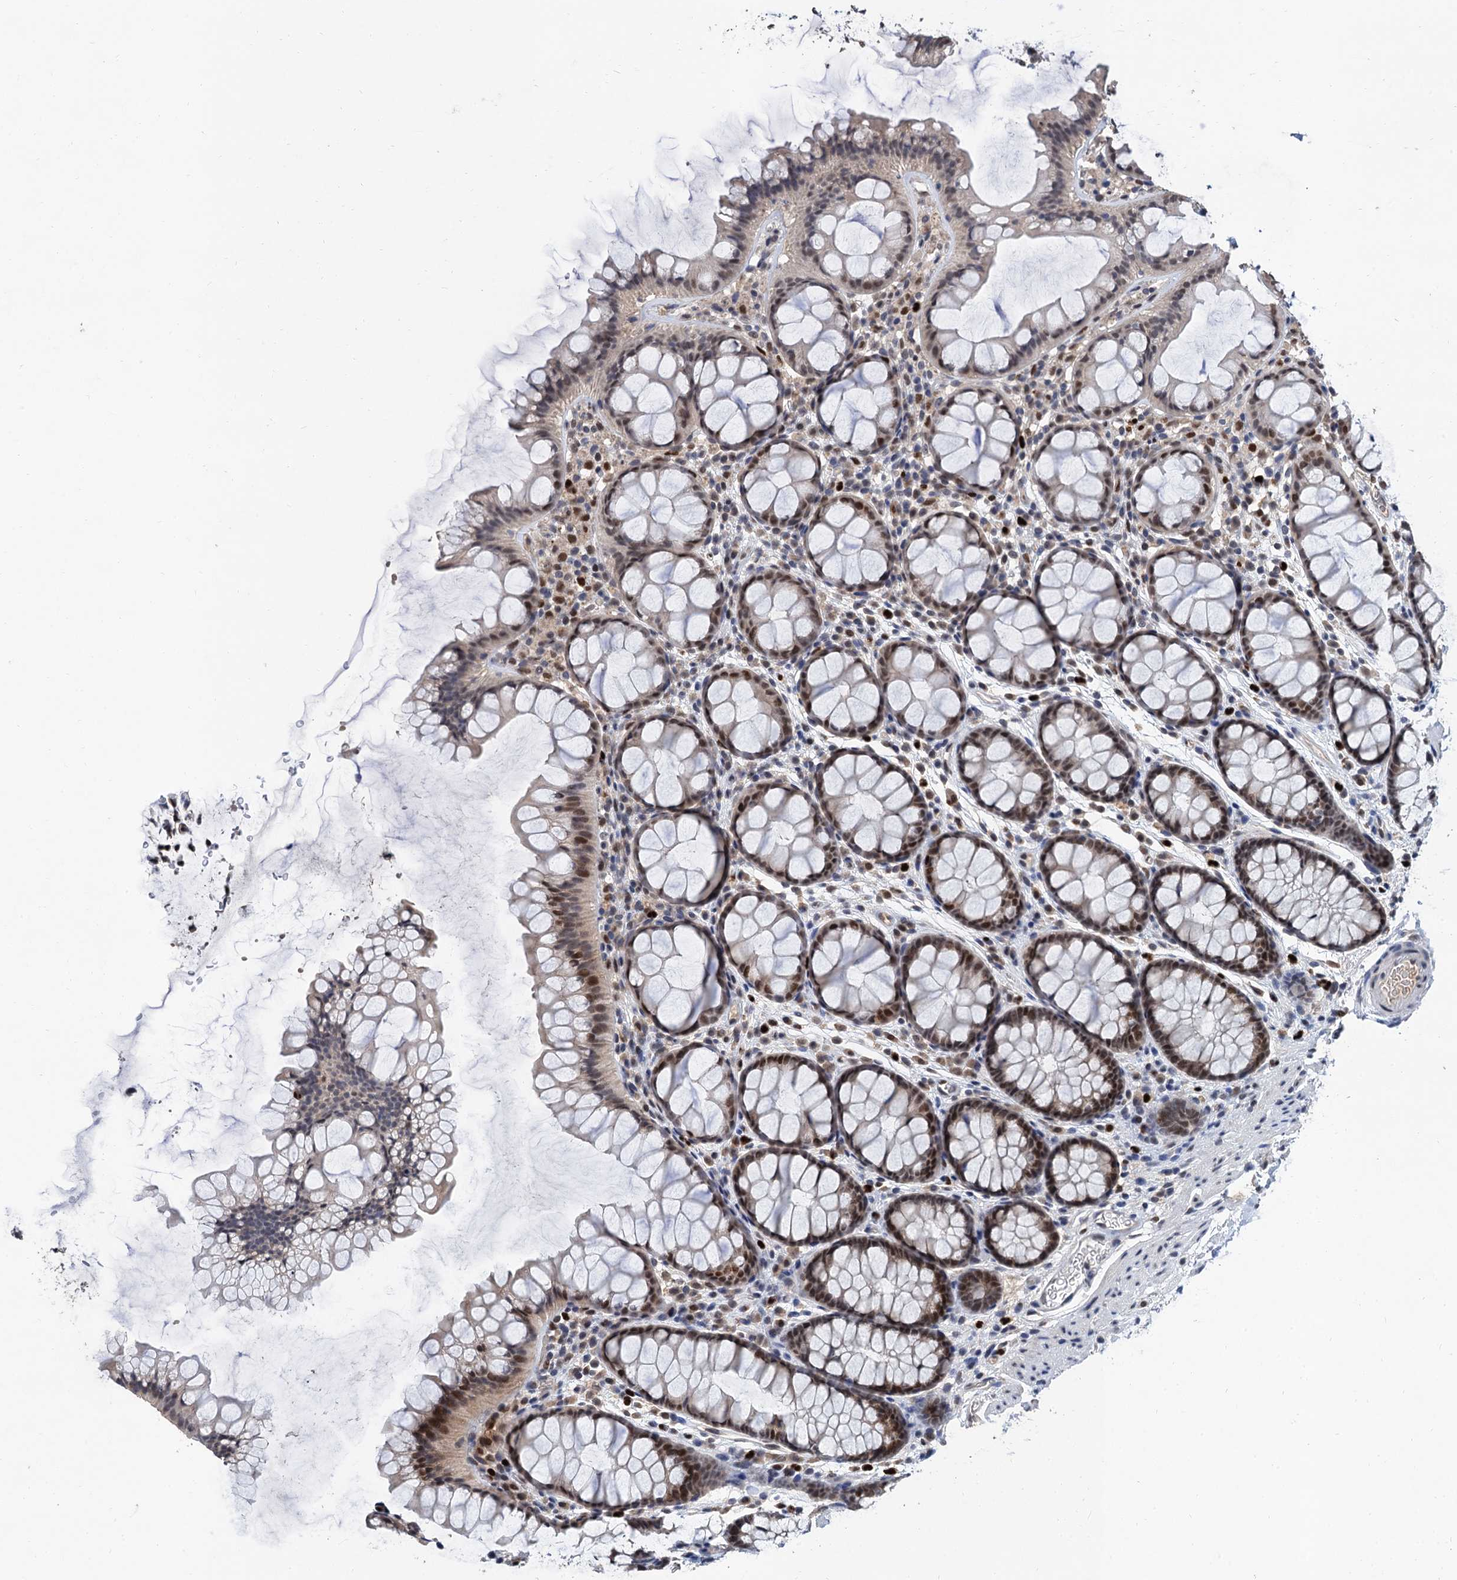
{"staining": {"intensity": "negative", "quantity": "none", "location": "none"}, "tissue": "colon", "cell_type": "Endothelial cells", "image_type": "normal", "snomed": [{"axis": "morphology", "description": "Normal tissue, NOS"}, {"axis": "topography", "description": "Colon"}], "caption": "An IHC histopathology image of unremarkable colon is shown. There is no staining in endothelial cells of colon. (DAB (3,3'-diaminobenzidine) immunohistochemistry (IHC) with hematoxylin counter stain).", "gene": "TSEN34", "patient": {"sex": "female", "age": 82}}